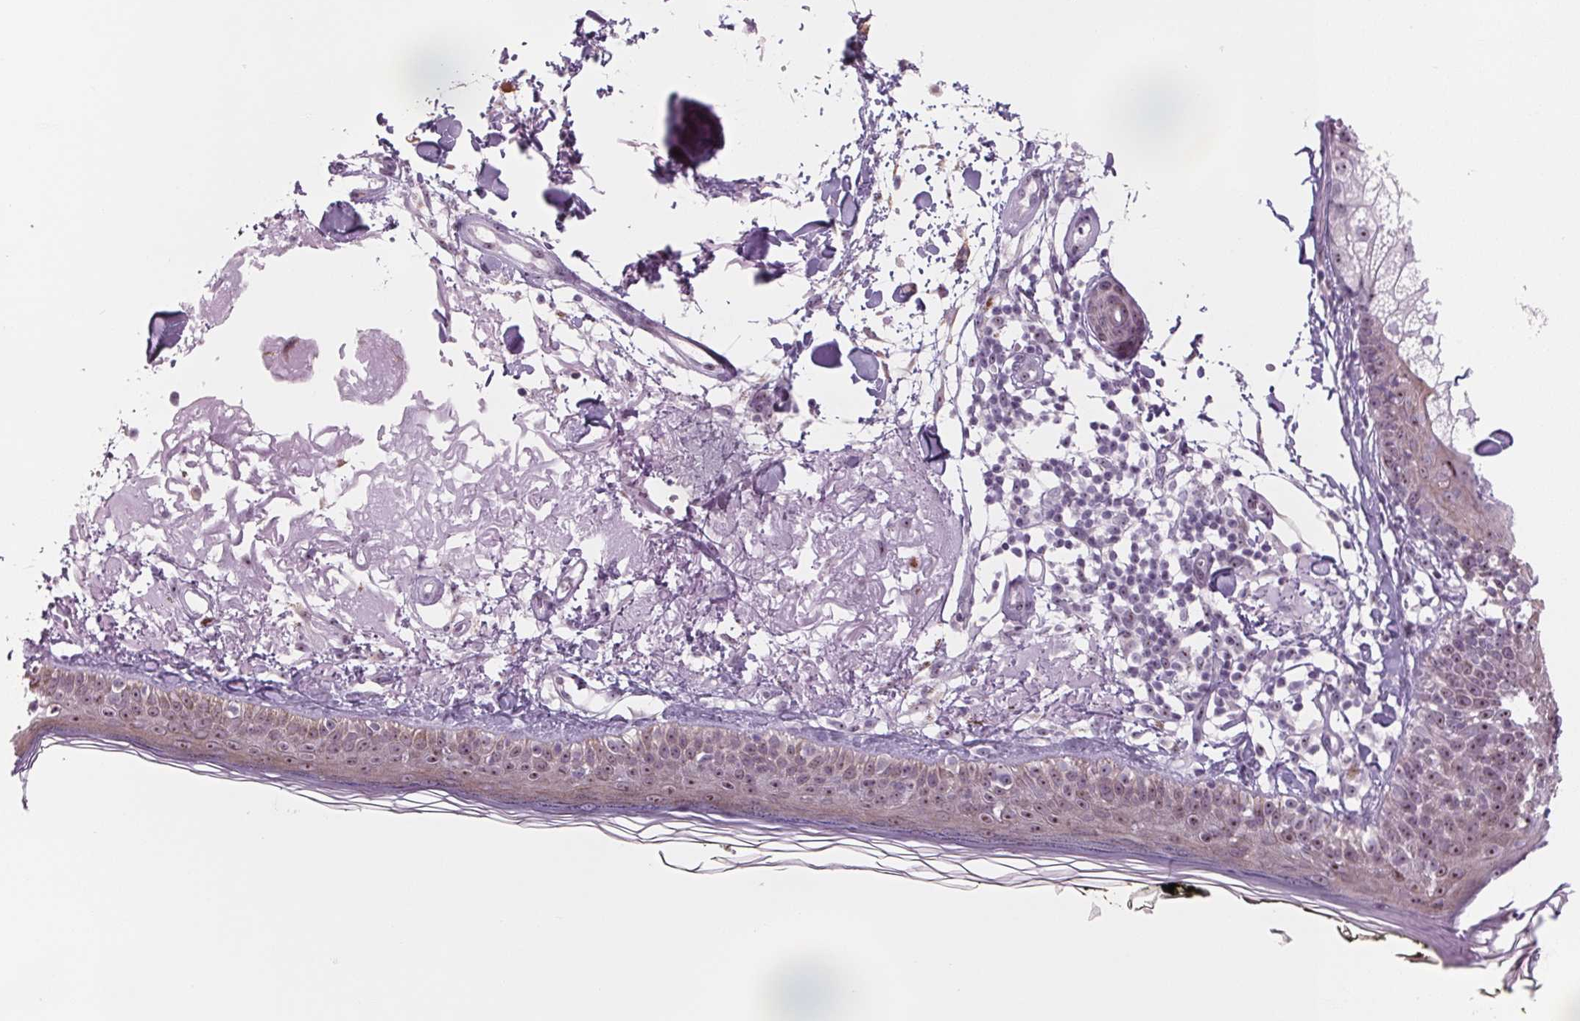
{"staining": {"intensity": "negative", "quantity": "none", "location": "none"}, "tissue": "skin", "cell_type": "Fibroblasts", "image_type": "normal", "snomed": [{"axis": "morphology", "description": "Normal tissue, NOS"}, {"axis": "topography", "description": "Skin"}], "caption": "An IHC image of benign skin is shown. There is no staining in fibroblasts of skin.", "gene": "DNTTIP2", "patient": {"sex": "male", "age": 76}}